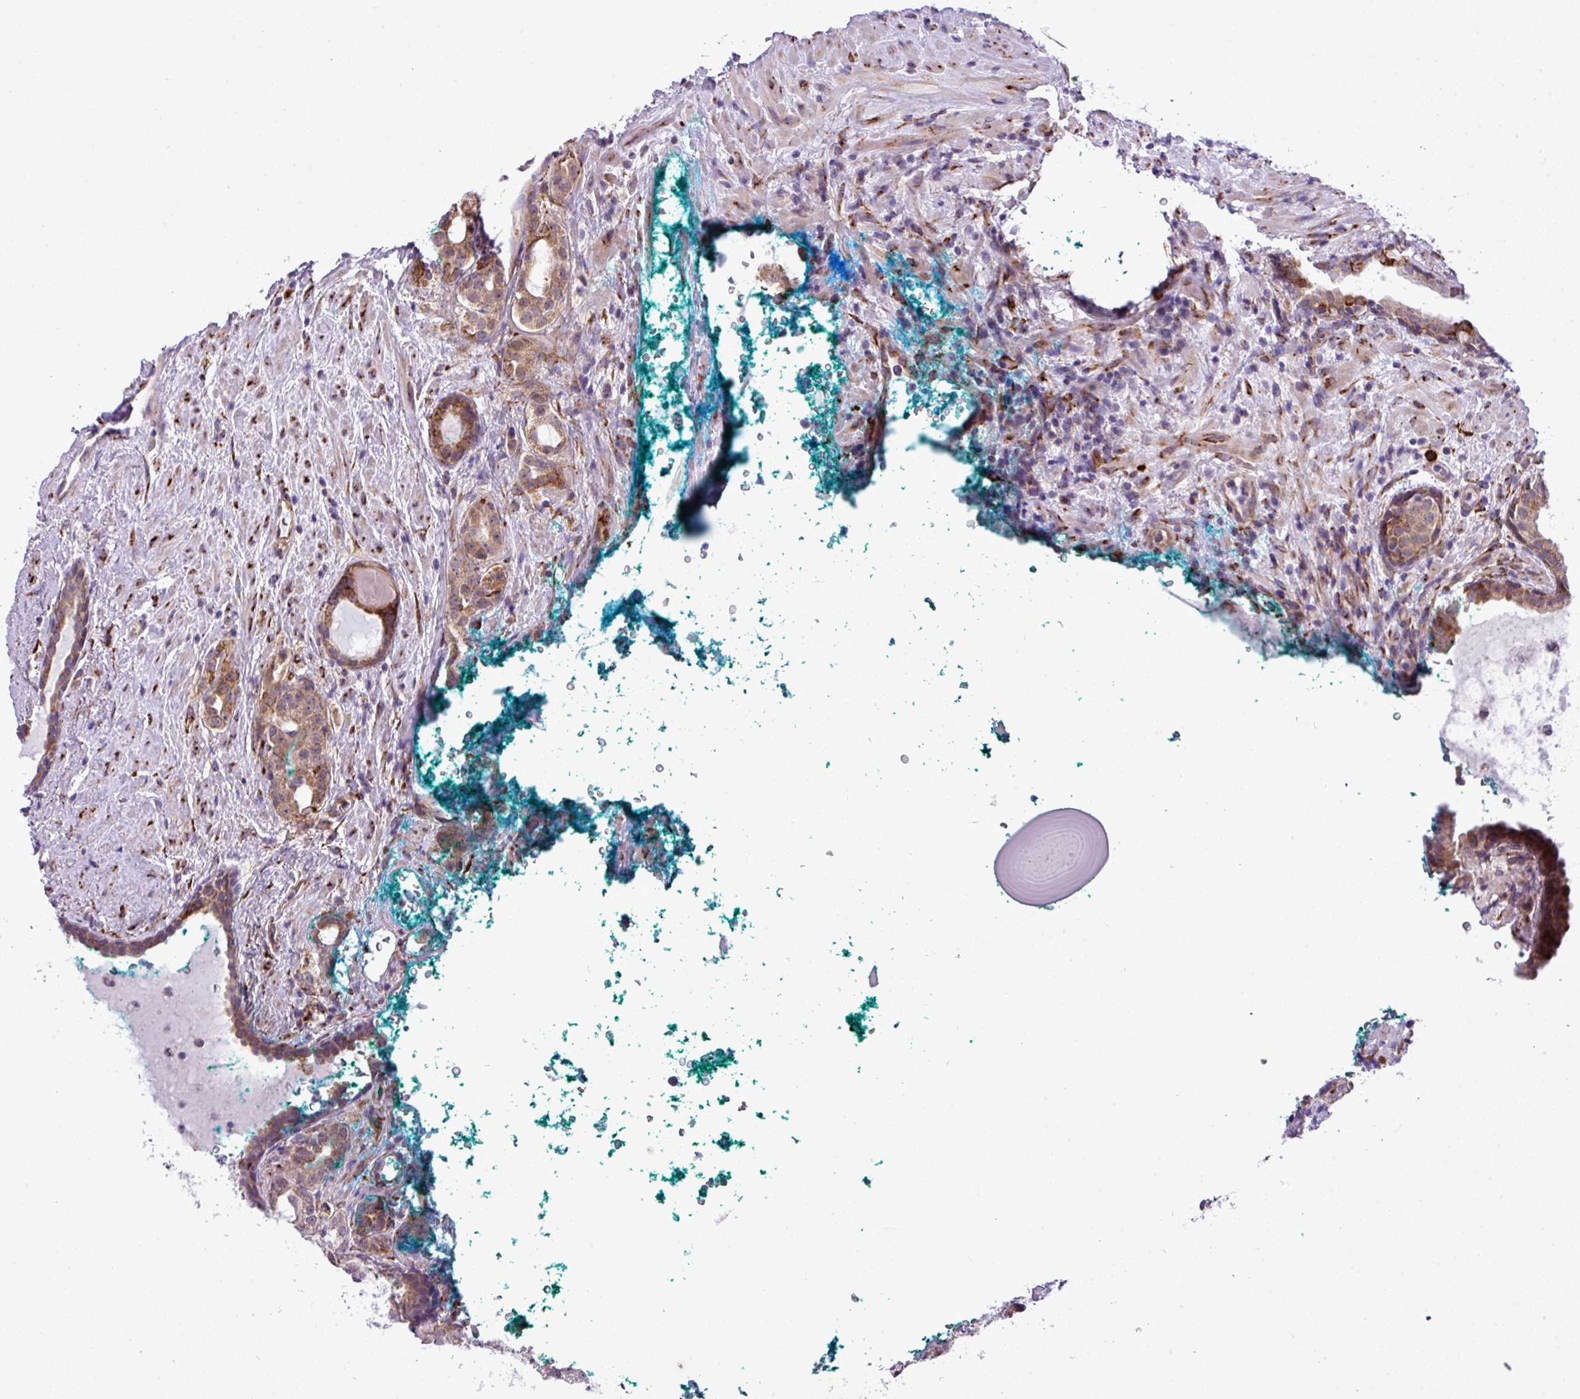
{"staining": {"intensity": "moderate", "quantity": "<25%", "location": "cytoplasmic/membranous"}, "tissue": "prostate cancer", "cell_type": "Tumor cells", "image_type": "cancer", "snomed": [{"axis": "morphology", "description": "Adenocarcinoma, High grade"}, {"axis": "topography", "description": "Prostate"}], "caption": "DAB immunohistochemical staining of human prostate high-grade adenocarcinoma demonstrates moderate cytoplasmic/membranous protein positivity in about <25% of tumor cells.", "gene": "CFAP97", "patient": {"sex": "male", "age": 64}}